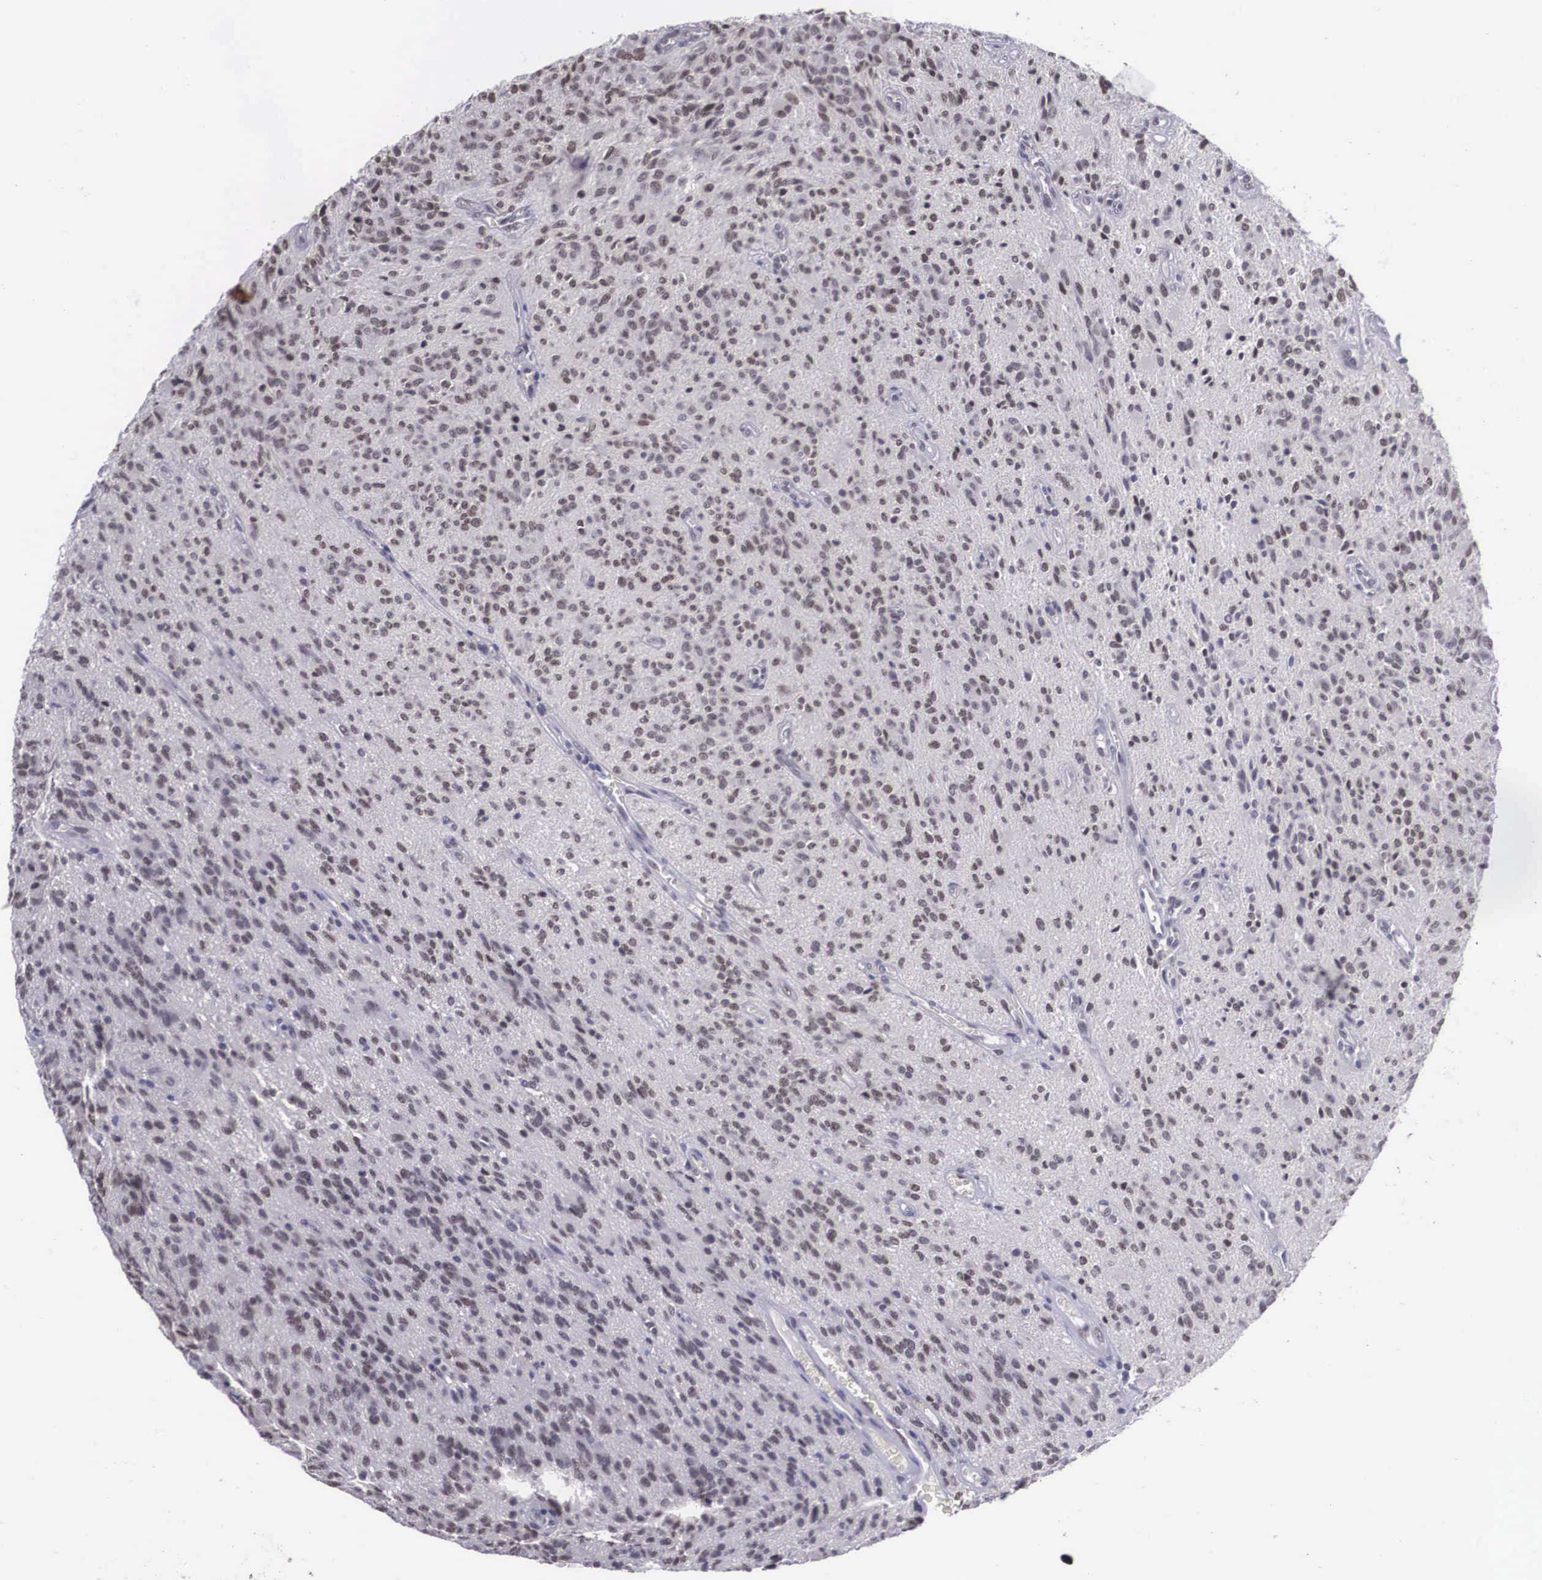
{"staining": {"intensity": "weak", "quantity": "25%-75%", "location": "nuclear"}, "tissue": "glioma", "cell_type": "Tumor cells", "image_type": "cancer", "snomed": [{"axis": "morphology", "description": "Glioma, malignant, Low grade"}, {"axis": "topography", "description": "Brain"}], "caption": "This image demonstrates immunohistochemistry (IHC) staining of glioma, with low weak nuclear expression in approximately 25%-75% of tumor cells.", "gene": "ZNF275", "patient": {"sex": "female", "age": 15}}